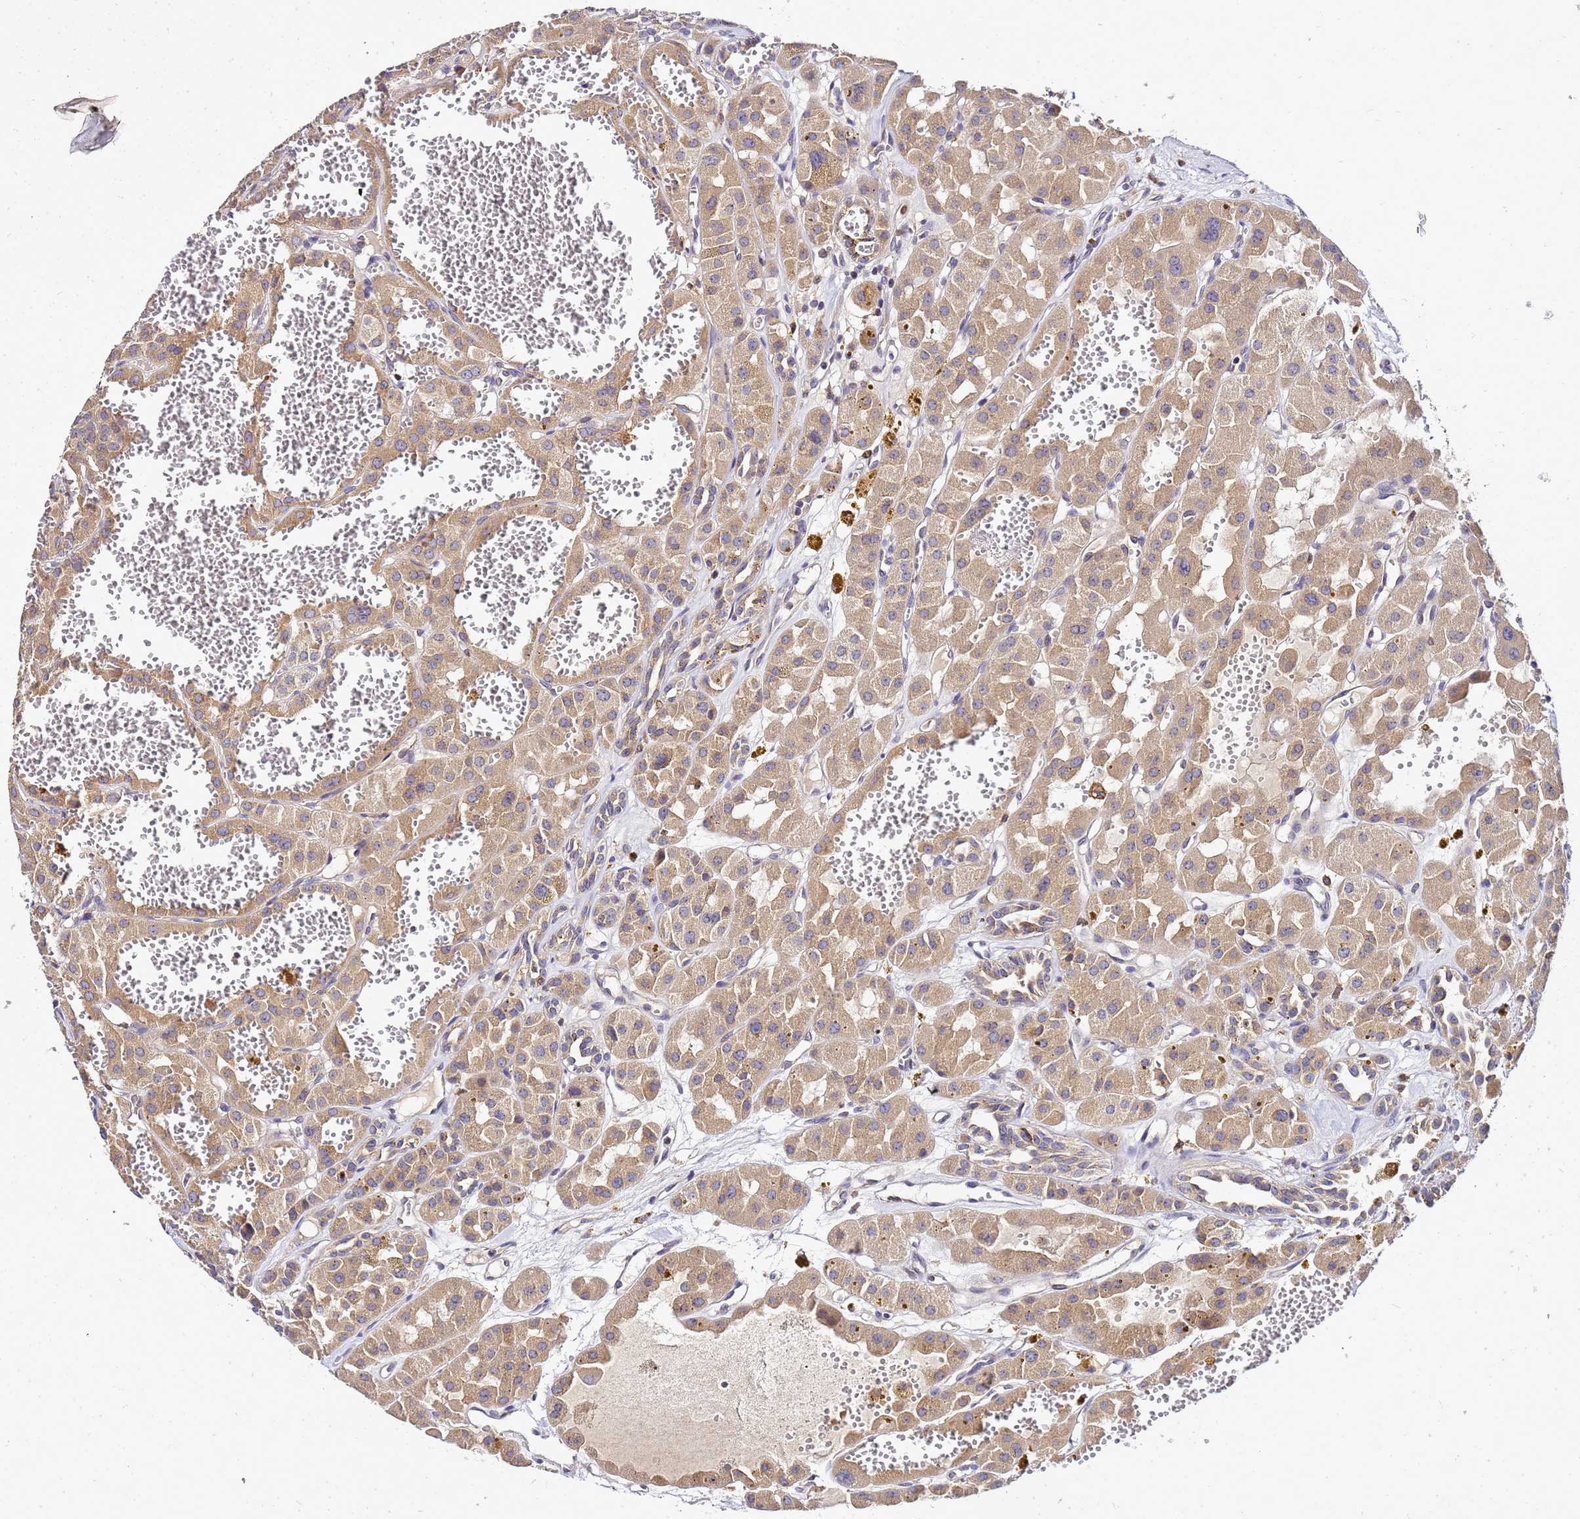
{"staining": {"intensity": "moderate", "quantity": ">75%", "location": "cytoplasmic/membranous"}, "tissue": "renal cancer", "cell_type": "Tumor cells", "image_type": "cancer", "snomed": [{"axis": "morphology", "description": "Carcinoma, NOS"}, {"axis": "topography", "description": "Kidney"}], "caption": "DAB immunohistochemical staining of human renal cancer (carcinoma) reveals moderate cytoplasmic/membranous protein staining in about >75% of tumor cells.", "gene": "ADPGK", "patient": {"sex": "female", "age": 75}}